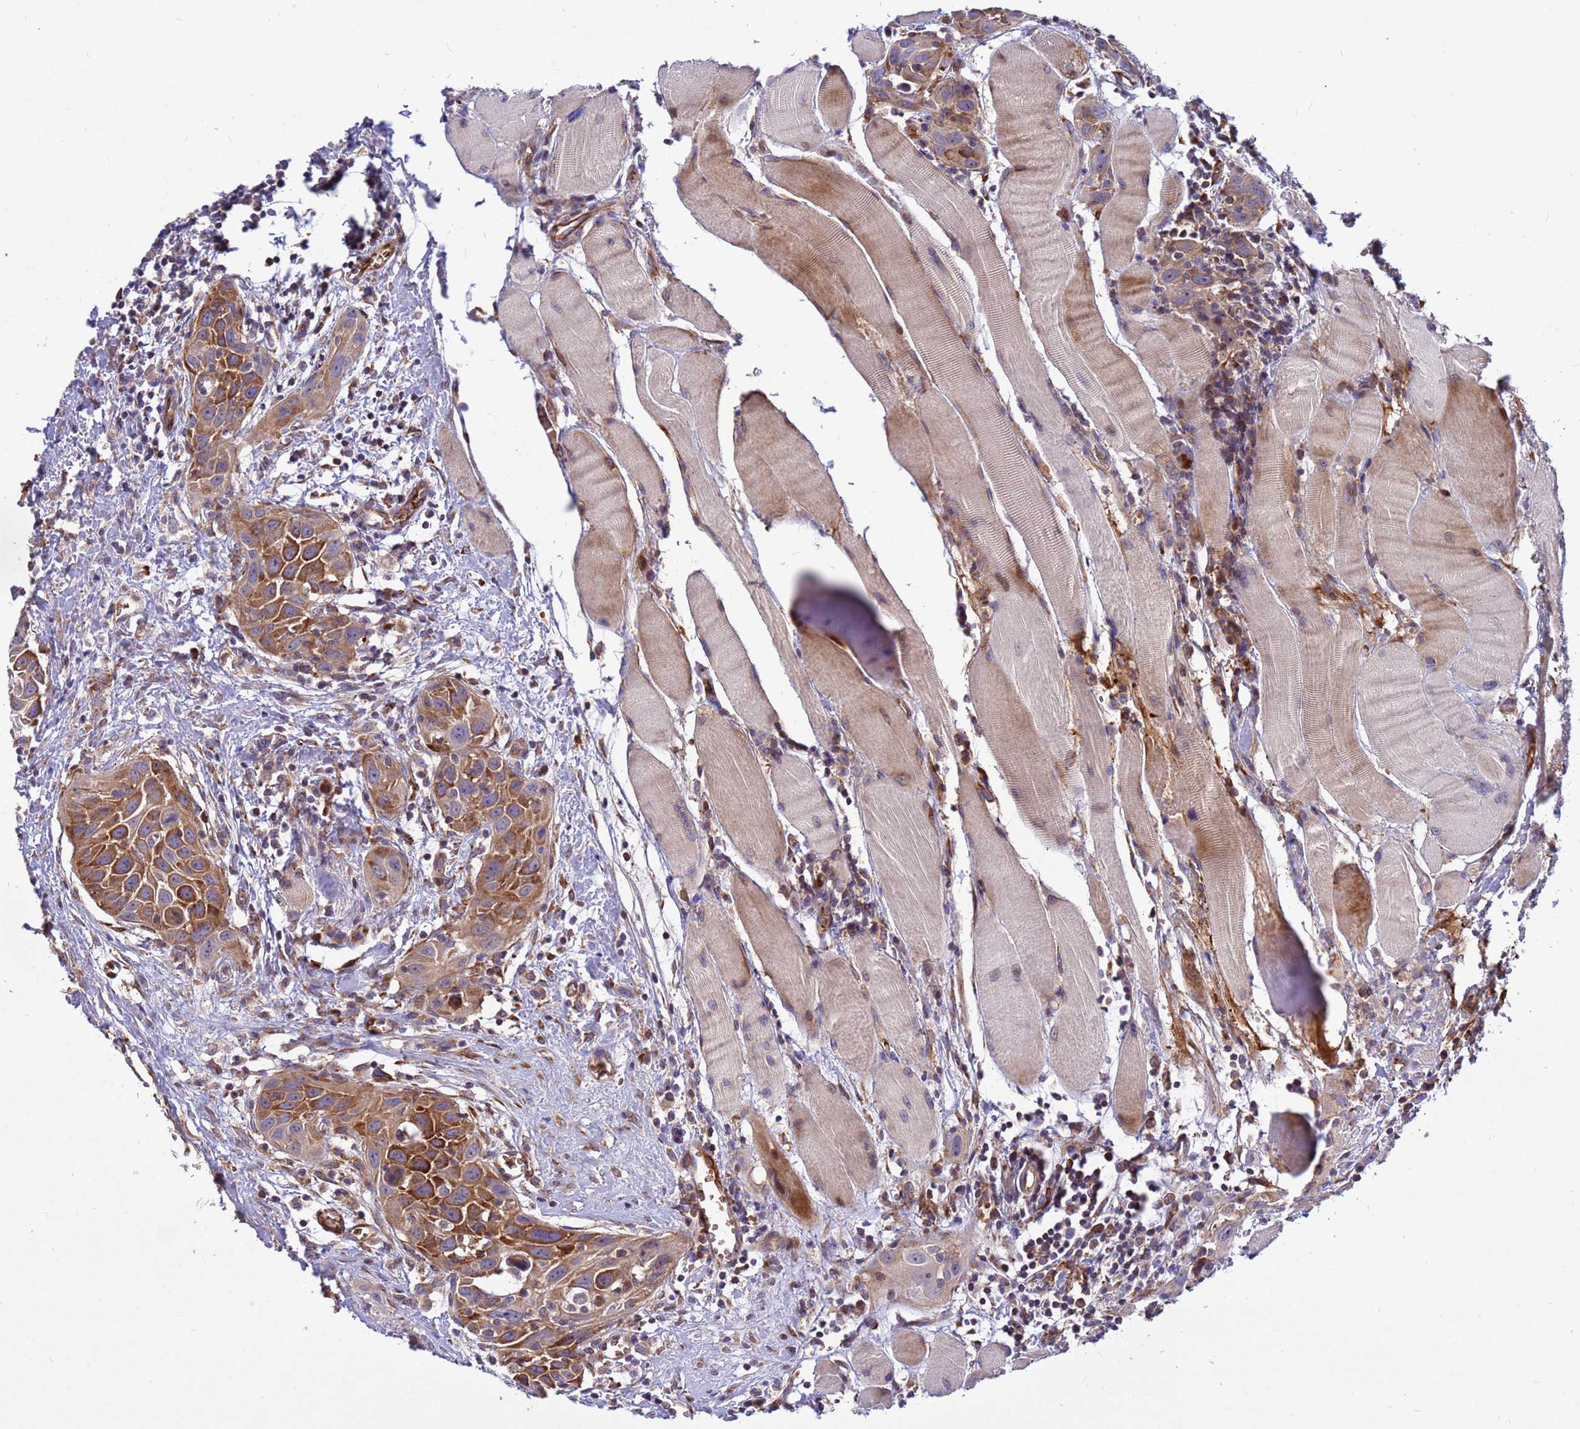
{"staining": {"intensity": "moderate", "quantity": ">75%", "location": "cytoplasmic/membranous"}, "tissue": "head and neck cancer", "cell_type": "Tumor cells", "image_type": "cancer", "snomed": [{"axis": "morphology", "description": "Squamous cell carcinoma, NOS"}, {"axis": "topography", "description": "Oral tissue"}, {"axis": "topography", "description": "Head-Neck"}], "caption": "Moderate cytoplasmic/membranous protein expression is seen in approximately >75% of tumor cells in head and neck cancer (squamous cell carcinoma).", "gene": "ZNF669", "patient": {"sex": "female", "age": 50}}